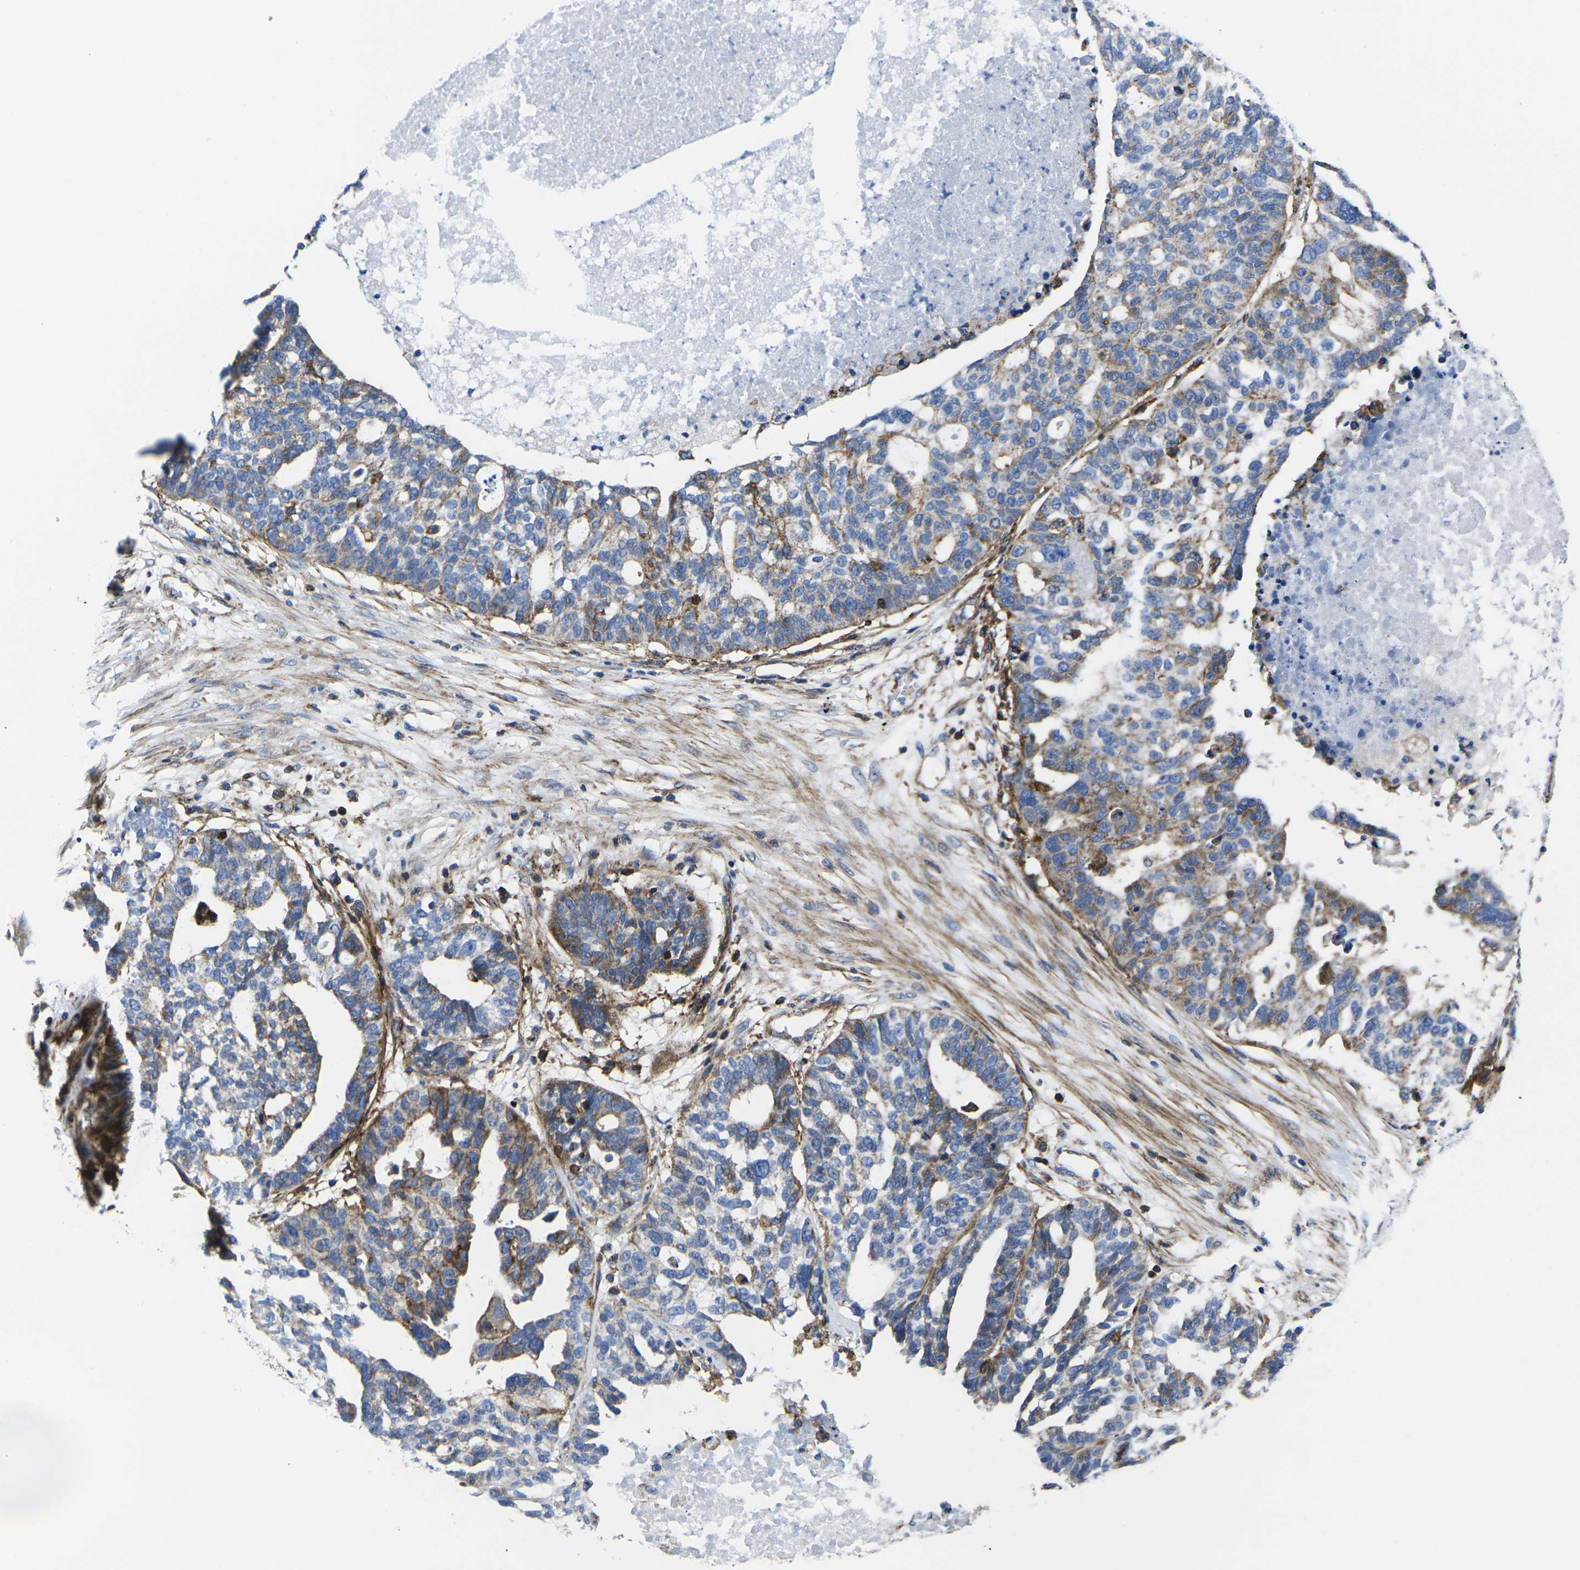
{"staining": {"intensity": "moderate", "quantity": "25%-75%", "location": "cytoplasmic/membranous"}, "tissue": "ovarian cancer", "cell_type": "Tumor cells", "image_type": "cancer", "snomed": [{"axis": "morphology", "description": "Cystadenocarcinoma, serous, NOS"}, {"axis": "topography", "description": "Ovary"}], "caption": "Tumor cells reveal moderate cytoplasmic/membranous expression in approximately 25%-75% of cells in serous cystadenocarcinoma (ovarian). The protein is stained brown, and the nuclei are stained in blue (DAB (3,3'-diaminobenzidine) IHC with brightfield microscopy, high magnification).", "gene": "GPR4", "patient": {"sex": "female", "age": 59}}